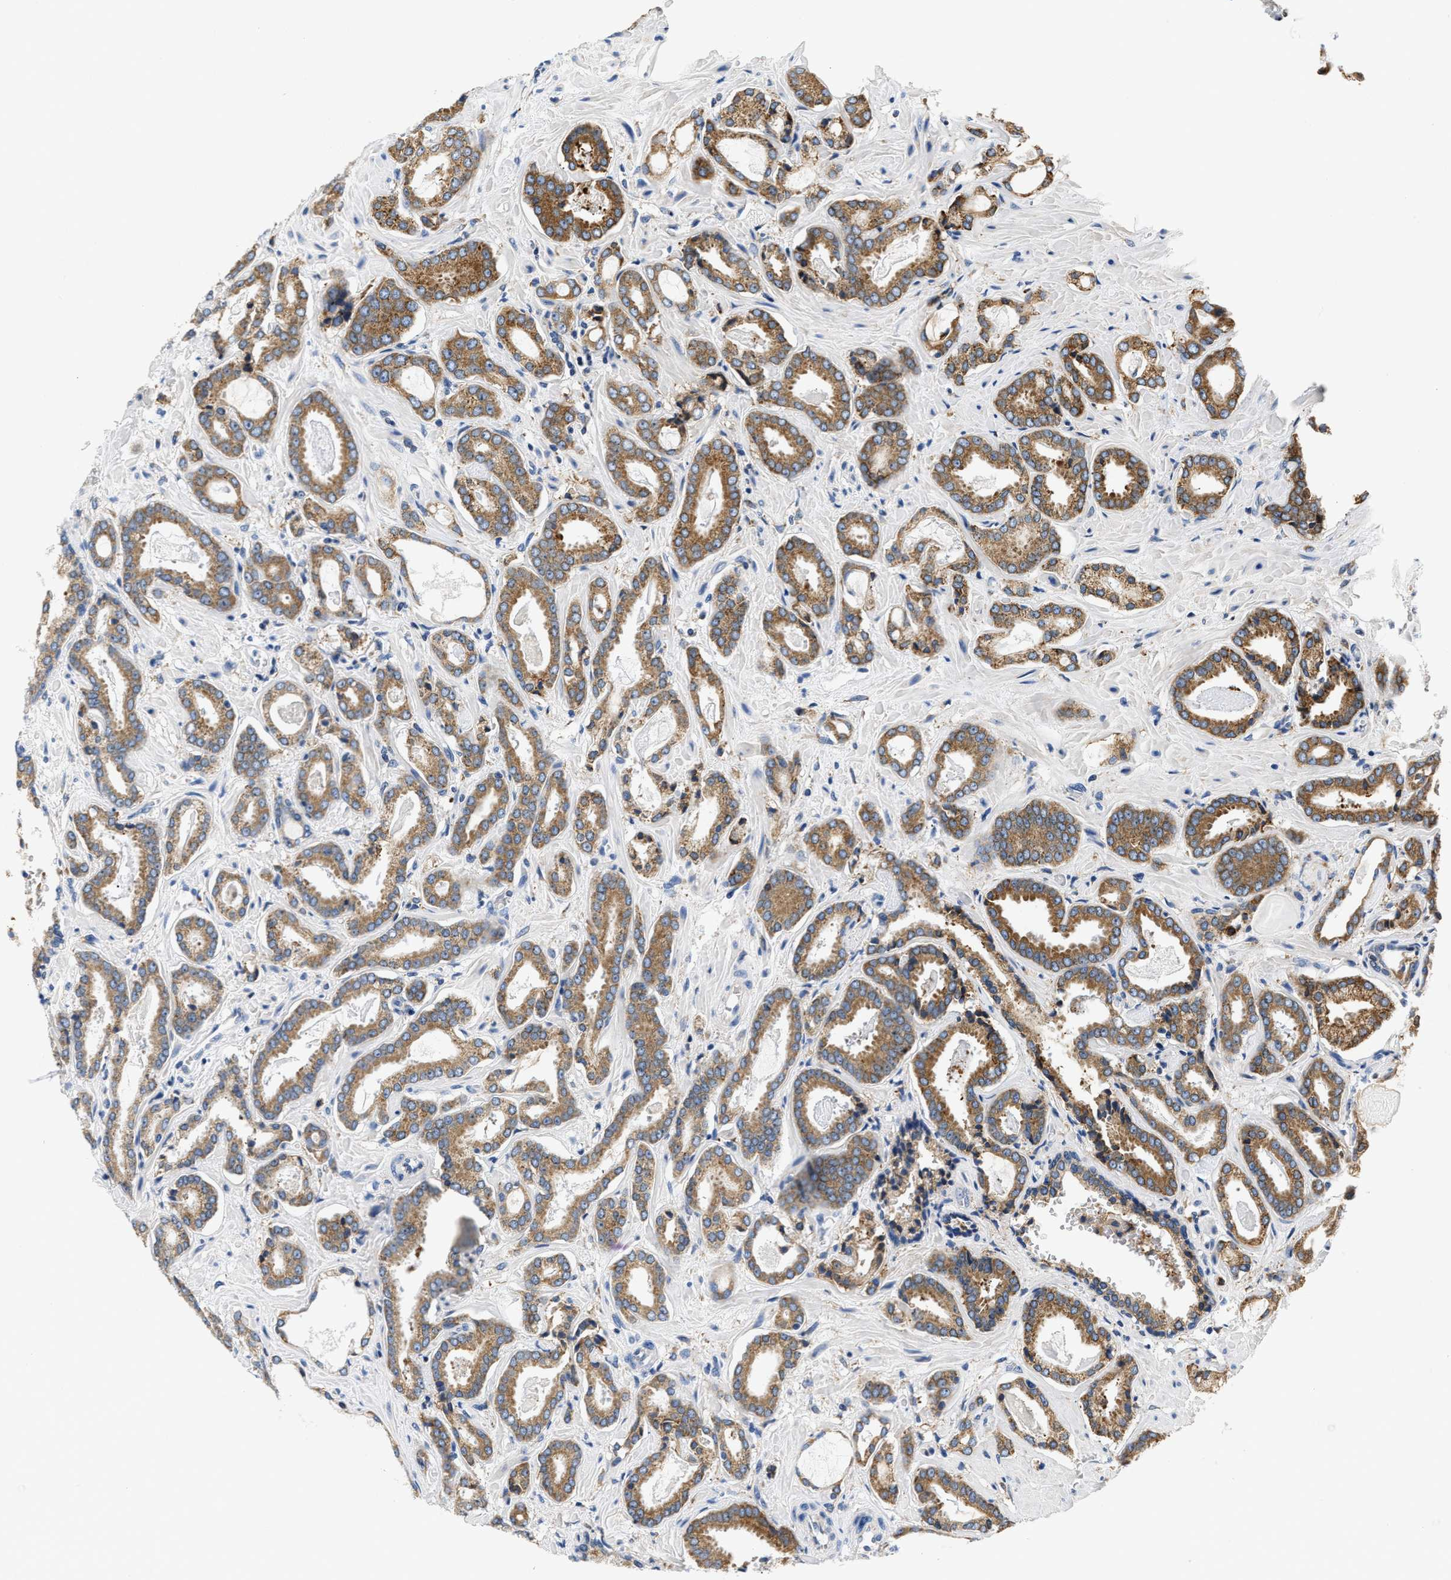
{"staining": {"intensity": "moderate", "quantity": ">75%", "location": "cytoplasmic/membranous"}, "tissue": "prostate cancer", "cell_type": "Tumor cells", "image_type": "cancer", "snomed": [{"axis": "morphology", "description": "Adenocarcinoma, Low grade"}, {"axis": "topography", "description": "Prostate"}], "caption": "The photomicrograph reveals a brown stain indicating the presence of a protein in the cytoplasmic/membranous of tumor cells in prostate cancer (low-grade adenocarcinoma). (Stains: DAB in brown, nuclei in blue, Microscopy: brightfield microscopy at high magnification).", "gene": "HDHD3", "patient": {"sex": "male", "age": 53}}